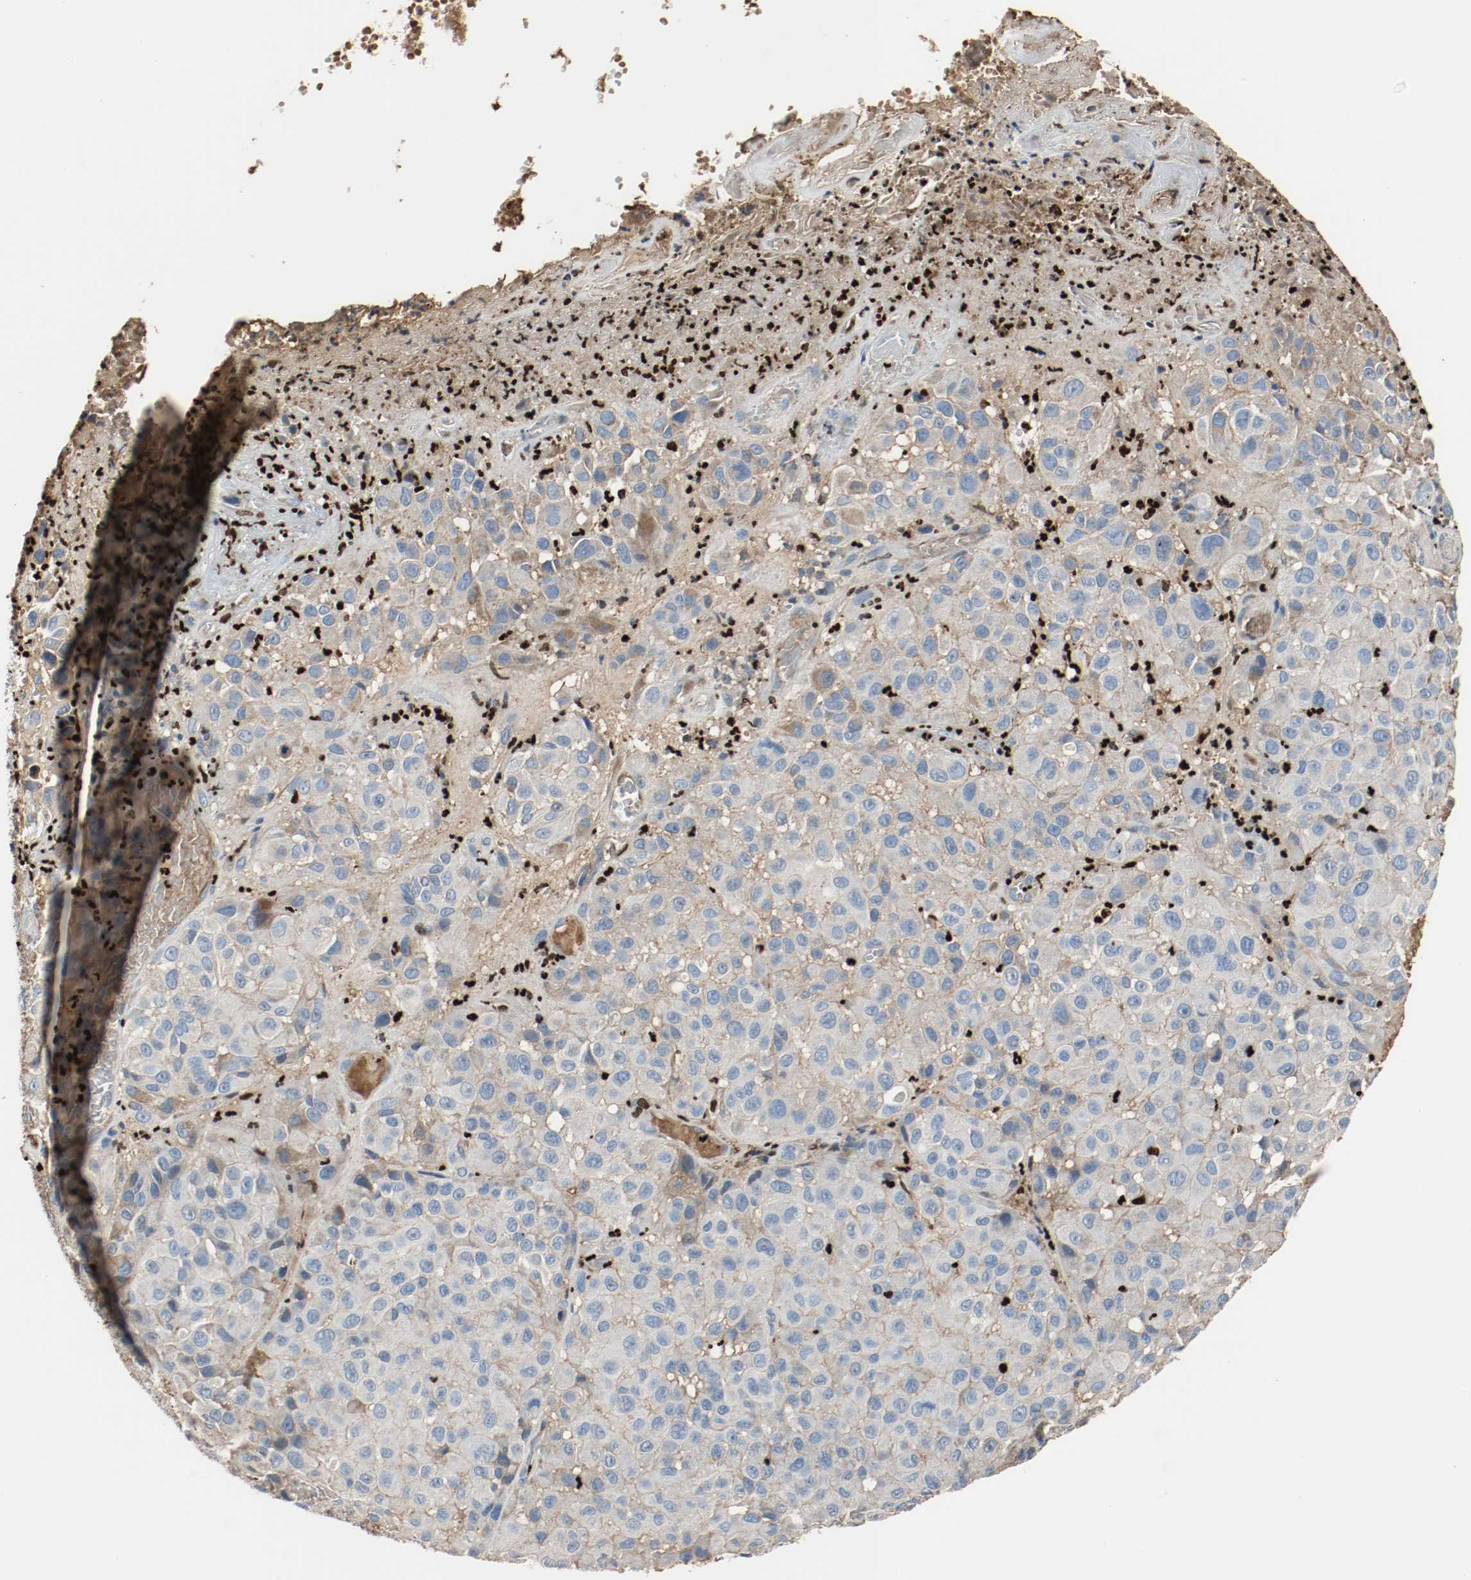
{"staining": {"intensity": "negative", "quantity": "none", "location": "none"}, "tissue": "melanoma", "cell_type": "Tumor cells", "image_type": "cancer", "snomed": [{"axis": "morphology", "description": "Malignant melanoma, NOS"}, {"axis": "topography", "description": "Skin"}], "caption": "Histopathology image shows no protein positivity in tumor cells of melanoma tissue. (Brightfield microscopy of DAB immunohistochemistry at high magnification).", "gene": "BLK", "patient": {"sex": "female", "age": 21}}